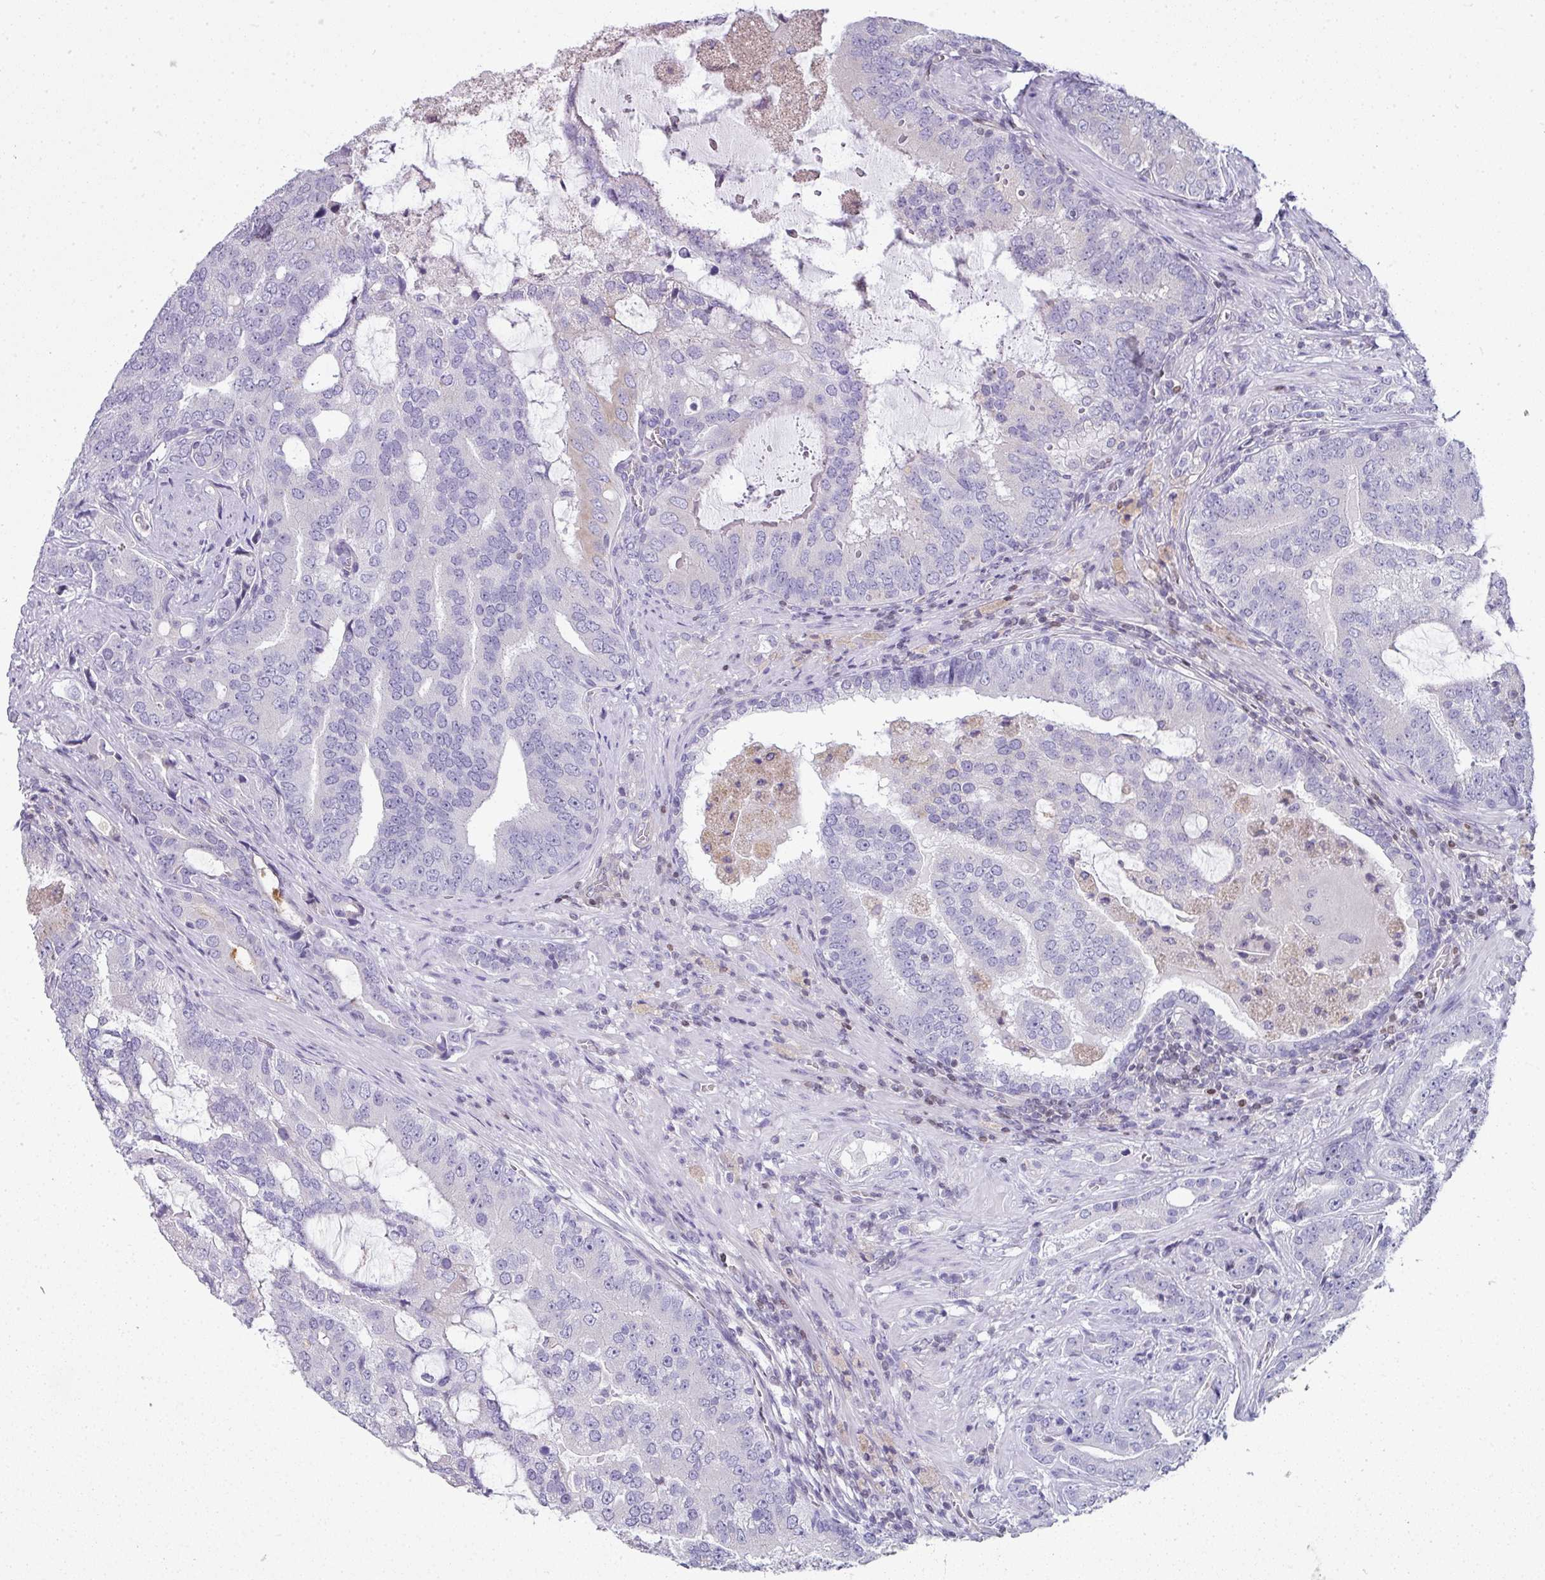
{"staining": {"intensity": "negative", "quantity": "none", "location": "none"}, "tissue": "prostate cancer", "cell_type": "Tumor cells", "image_type": "cancer", "snomed": [{"axis": "morphology", "description": "Adenocarcinoma, High grade"}, {"axis": "topography", "description": "Prostate"}], "caption": "A micrograph of human prostate high-grade adenocarcinoma is negative for staining in tumor cells.", "gene": "STAT5A", "patient": {"sex": "male", "age": 55}}